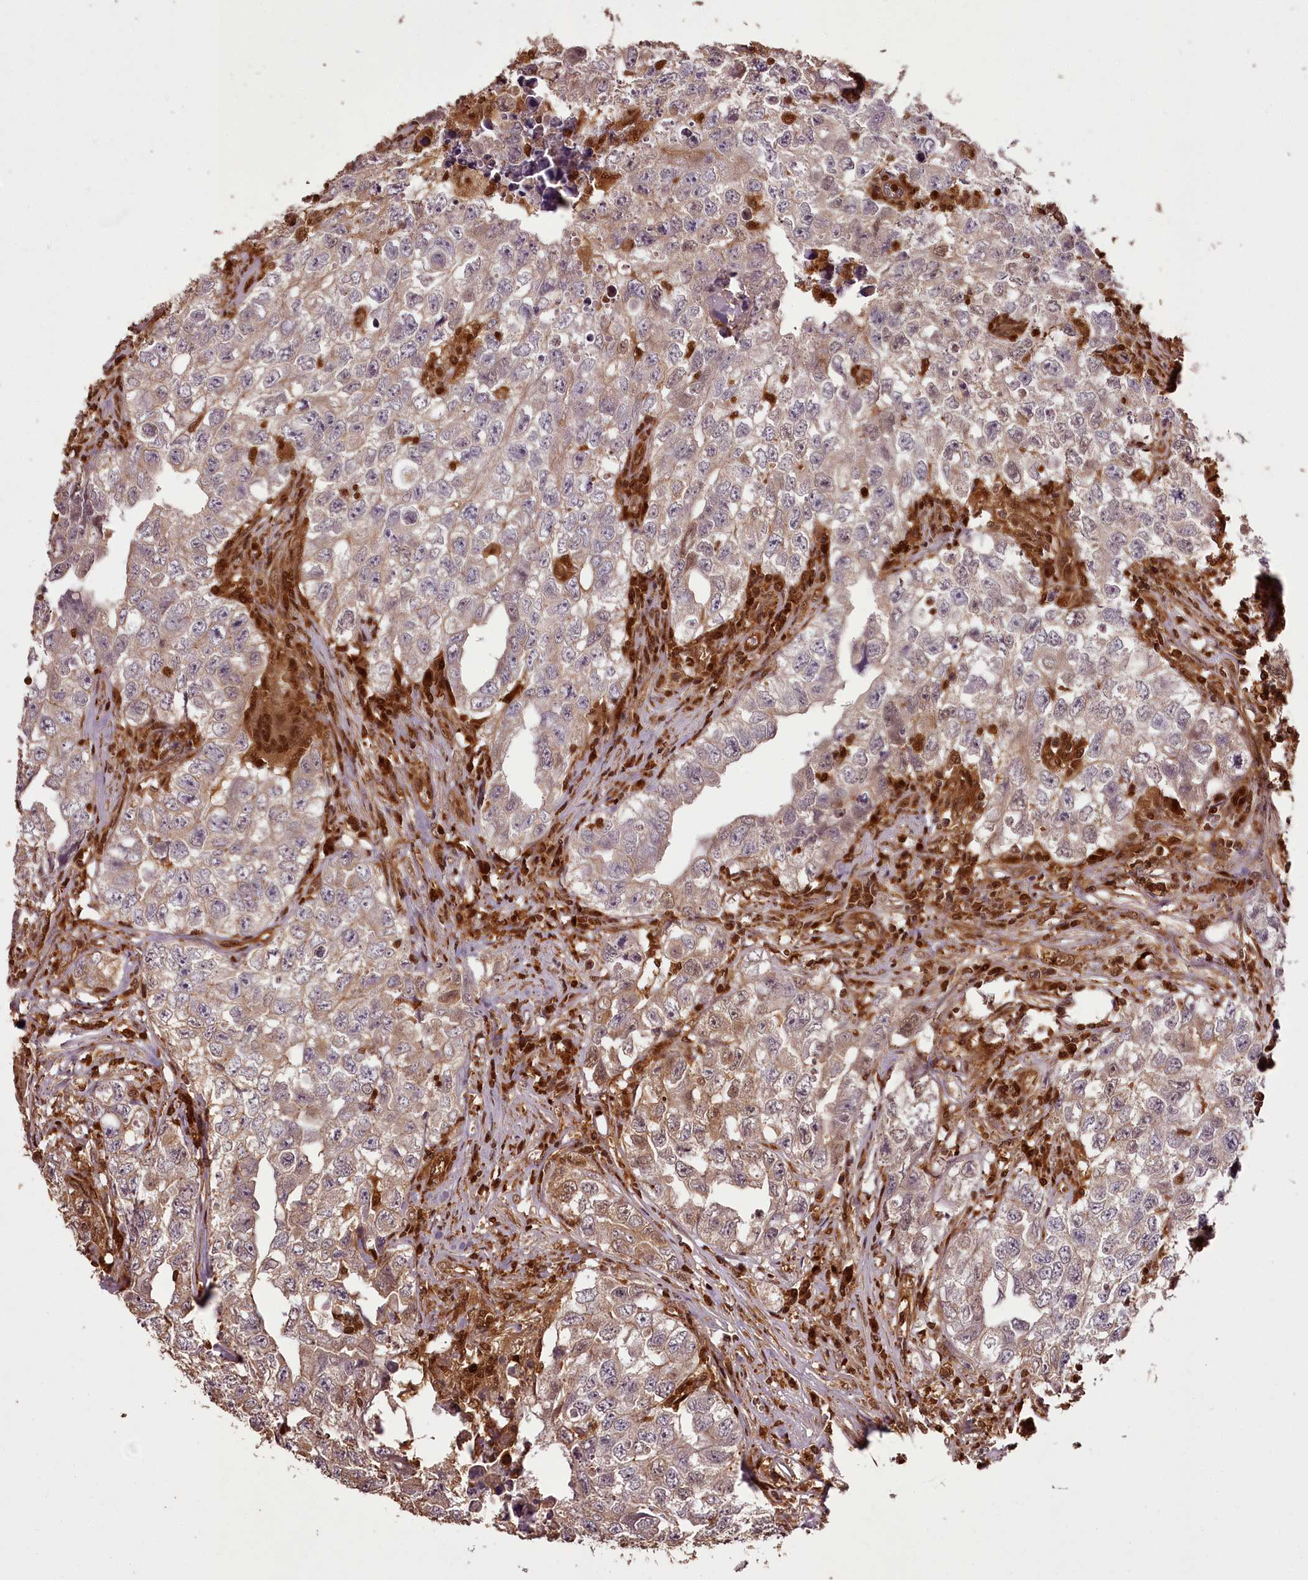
{"staining": {"intensity": "moderate", "quantity": "25%-75%", "location": "cytoplasmic/membranous"}, "tissue": "testis cancer", "cell_type": "Tumor cells", "image_type": "cancer", "snomed": [{"axis": "morphology", "description": "Seminoma, NOS"}, {"axis": "morphology", "description": "Carcinoma, Embryonal, NOS"}, {"axis": "topography", "description": "Testis"}], "caption": "Testis embryonal carcinoma tissue demonstrates moderate cytoplasmic/membranous expression in about 25%-75% of tumor cells", "gene": "NPRL2", "patient": {"sex": "male", "age": 43}}